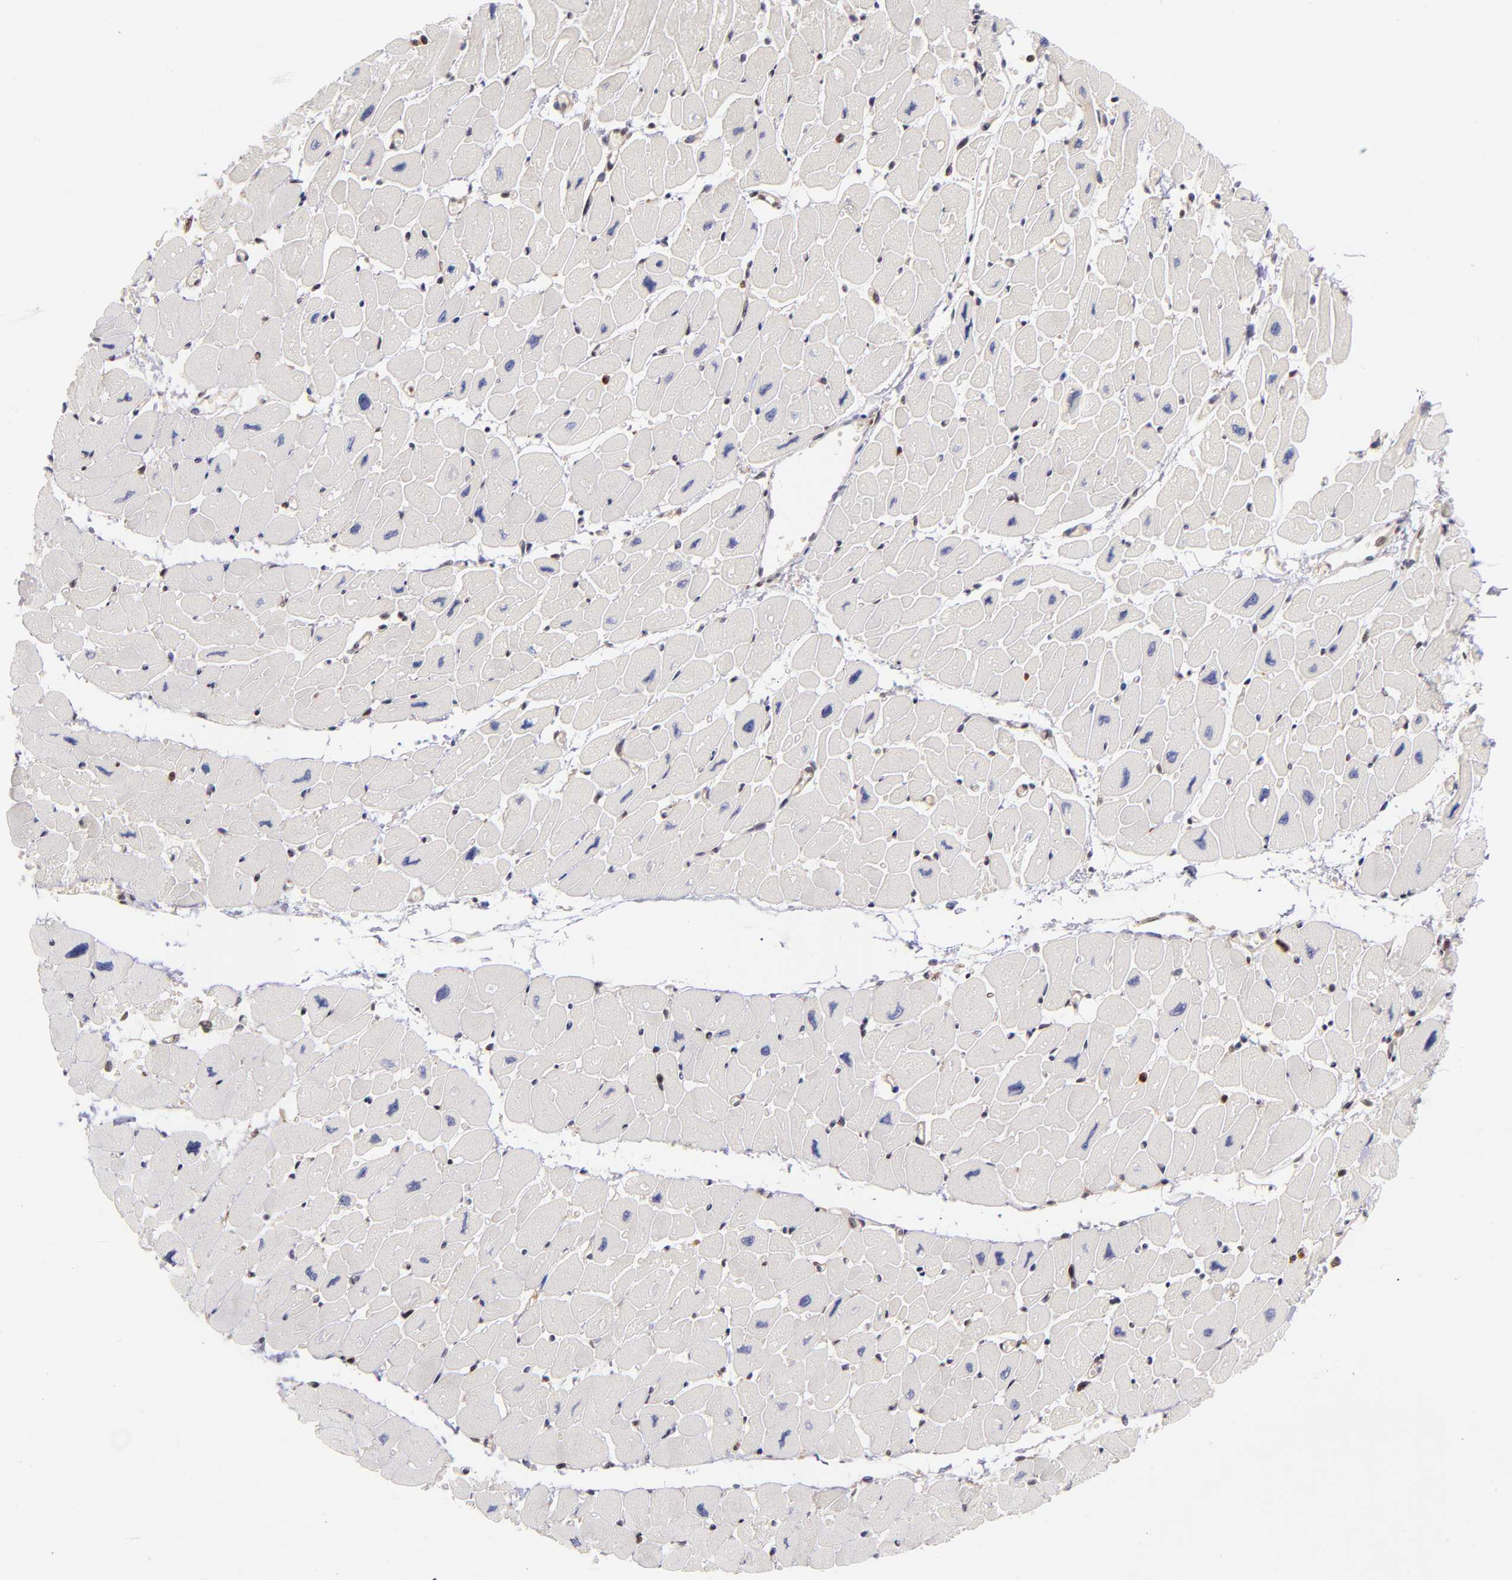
{"staining": {"intensity": "negative", "quantity": "none", "location": "none"}, "tissue": "heart muscle", "cell_type": "Cardiomyocytes", "image_type": "normal", "snomed": [{"axis": "morphology", "description": "Normal tissue, NOS"}, {"axis": "topography", "description": "Heart"}], "caption": "DAB (3,3'-diaminobenzidine) immunohistochemical staining of benign human heart muscle reveals no significant staining in cardiomyocytes.", "gene": "YWHAB", "patient": {"sex": "female", "age": 54}}